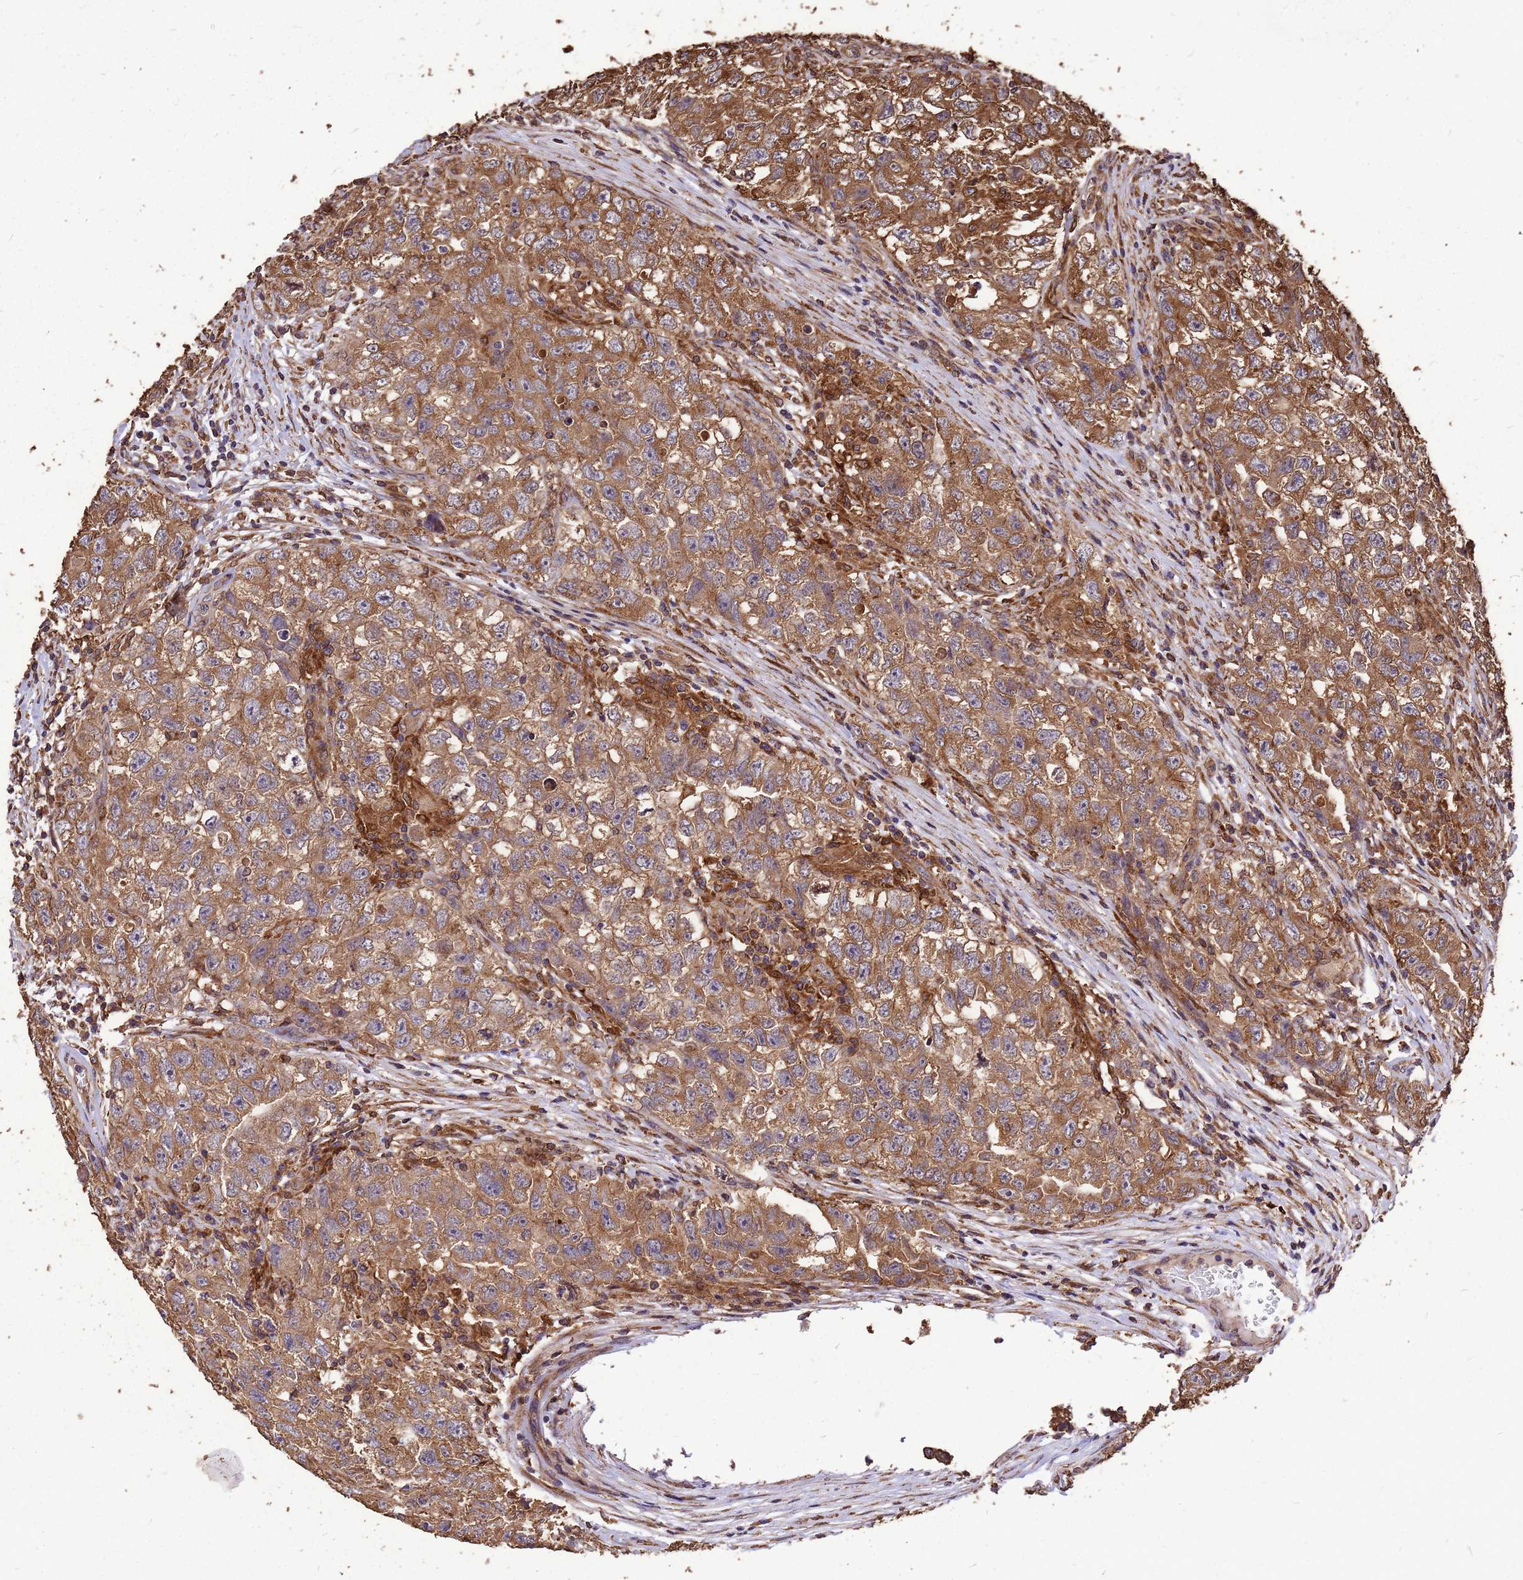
{"staining": {"intensity": "moderate", "quantity": ">75%", "location": "cytoplasmic/membranous"}, "tissue": "testis cancer", "cell_type": "Tumor cells", "image_type": "cancer", "snomed": [{"axis": "morphology", "description": "Seminoma, NOS"}, {"axis": "morphology", "description": "Carcinoma, Embryonal, NOS"}, {"axis": "topography", "description": "Testis"}], "caption": "There is medium levels of moderate cytoplasmic/membranous expression in tumor cells of testis cancer (embryonal carcinoma), as demonstrated by immunohistochemical staining (brown color).", "gene": "ZNF618", "patient": {"sex": "male", "age": 43}}